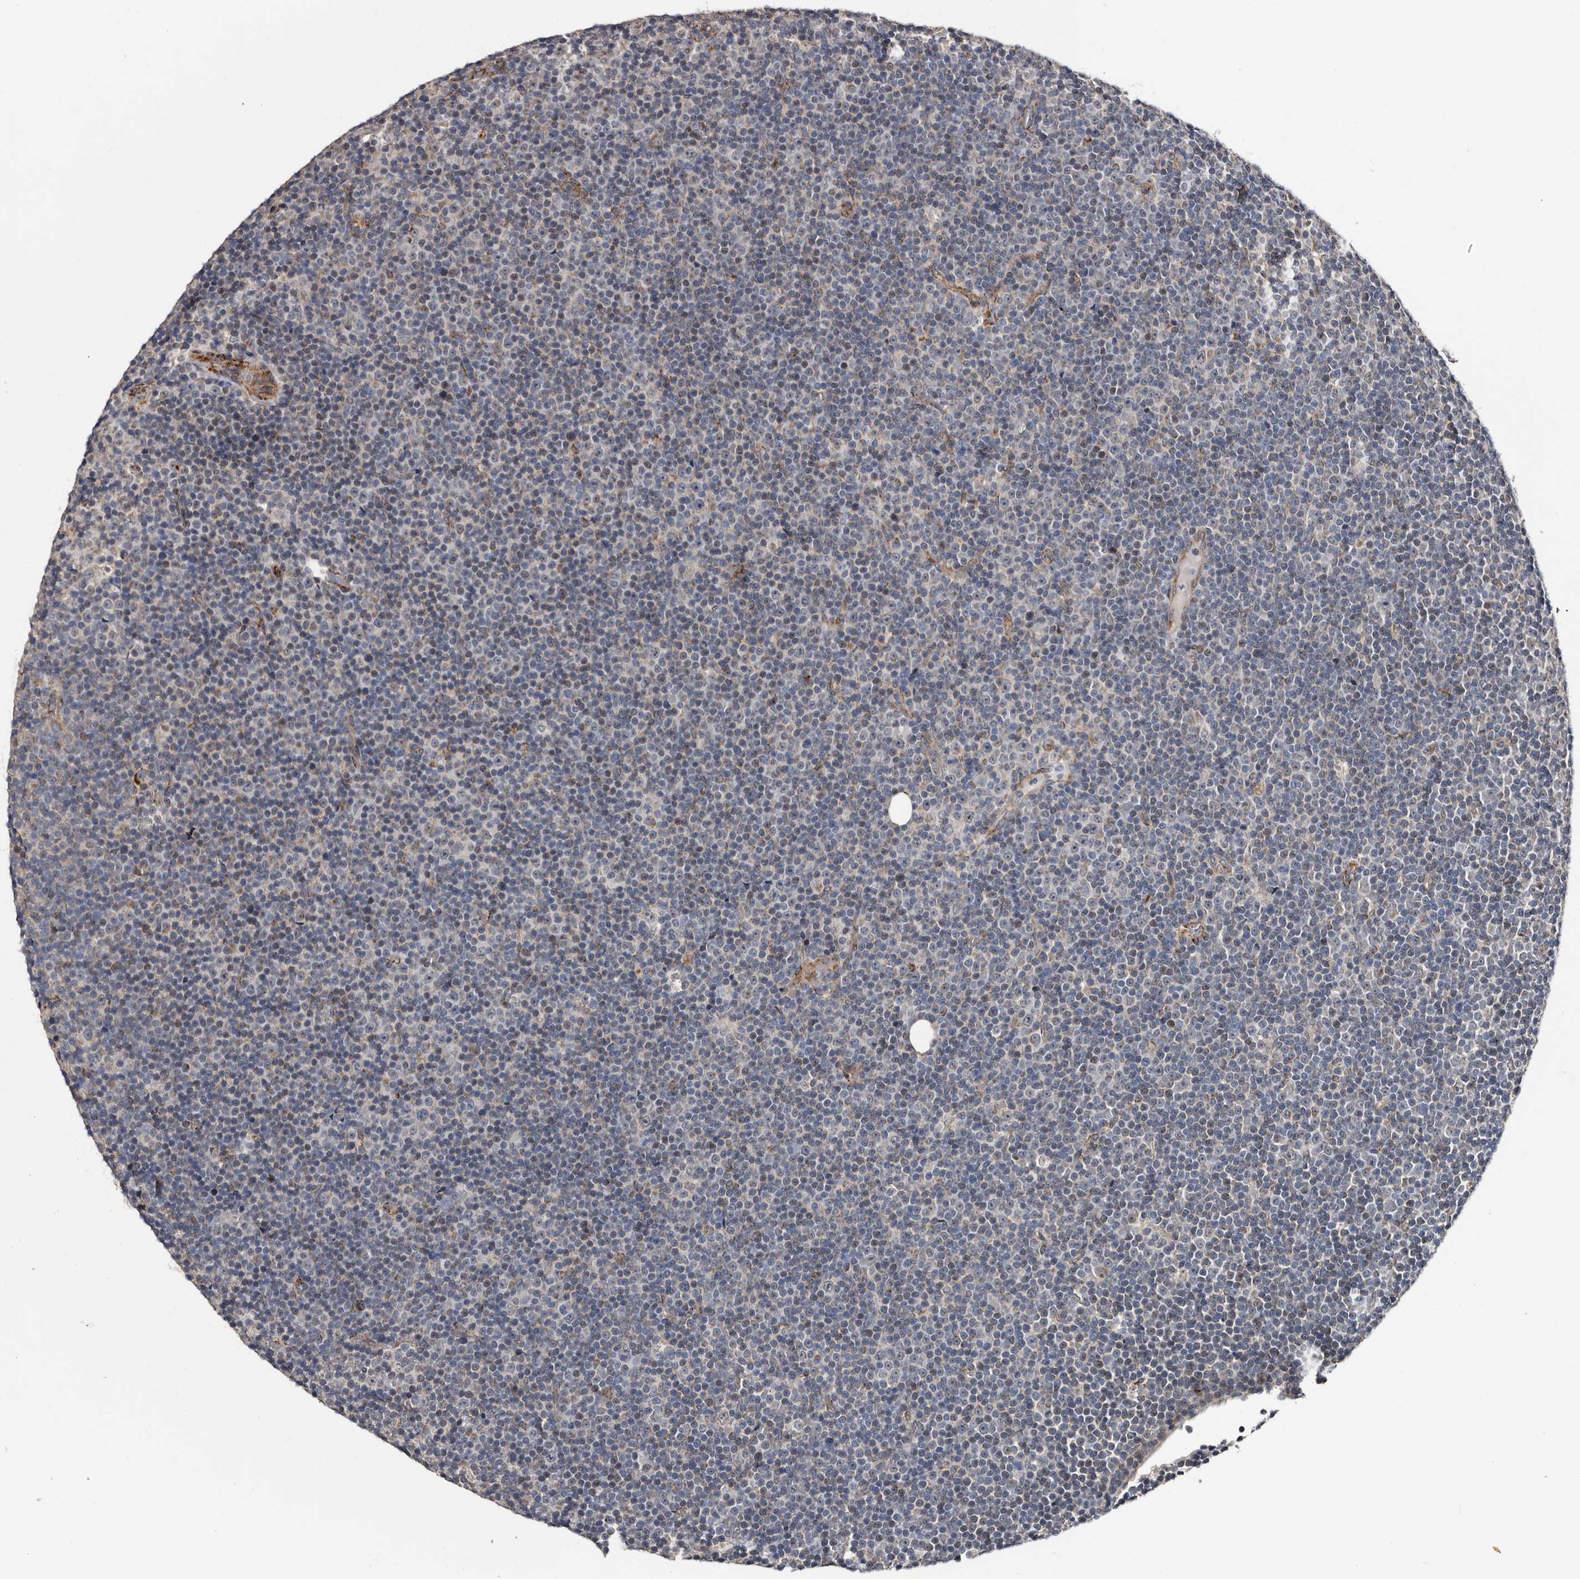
{"staining": {"intensity": "negative", "quantity": "none", "location": "none"}, "tissue": "lymphoma", "cell_type": "Tumor cells", "image_type": "cancer", "snomed": [{"axis": "morphology", "description": "Malignant lymphoma, non-Hodgkin's type, Low grade"}, {"axis": "topography", "description": "Lymph node"}], "caption": "There is no significant positivity in tumor cells of low-grade malignant lymphoma, non-Hodgkin's type.", "gene": "ARMCX2", "patient": {"sex": "female", "age": 67}}